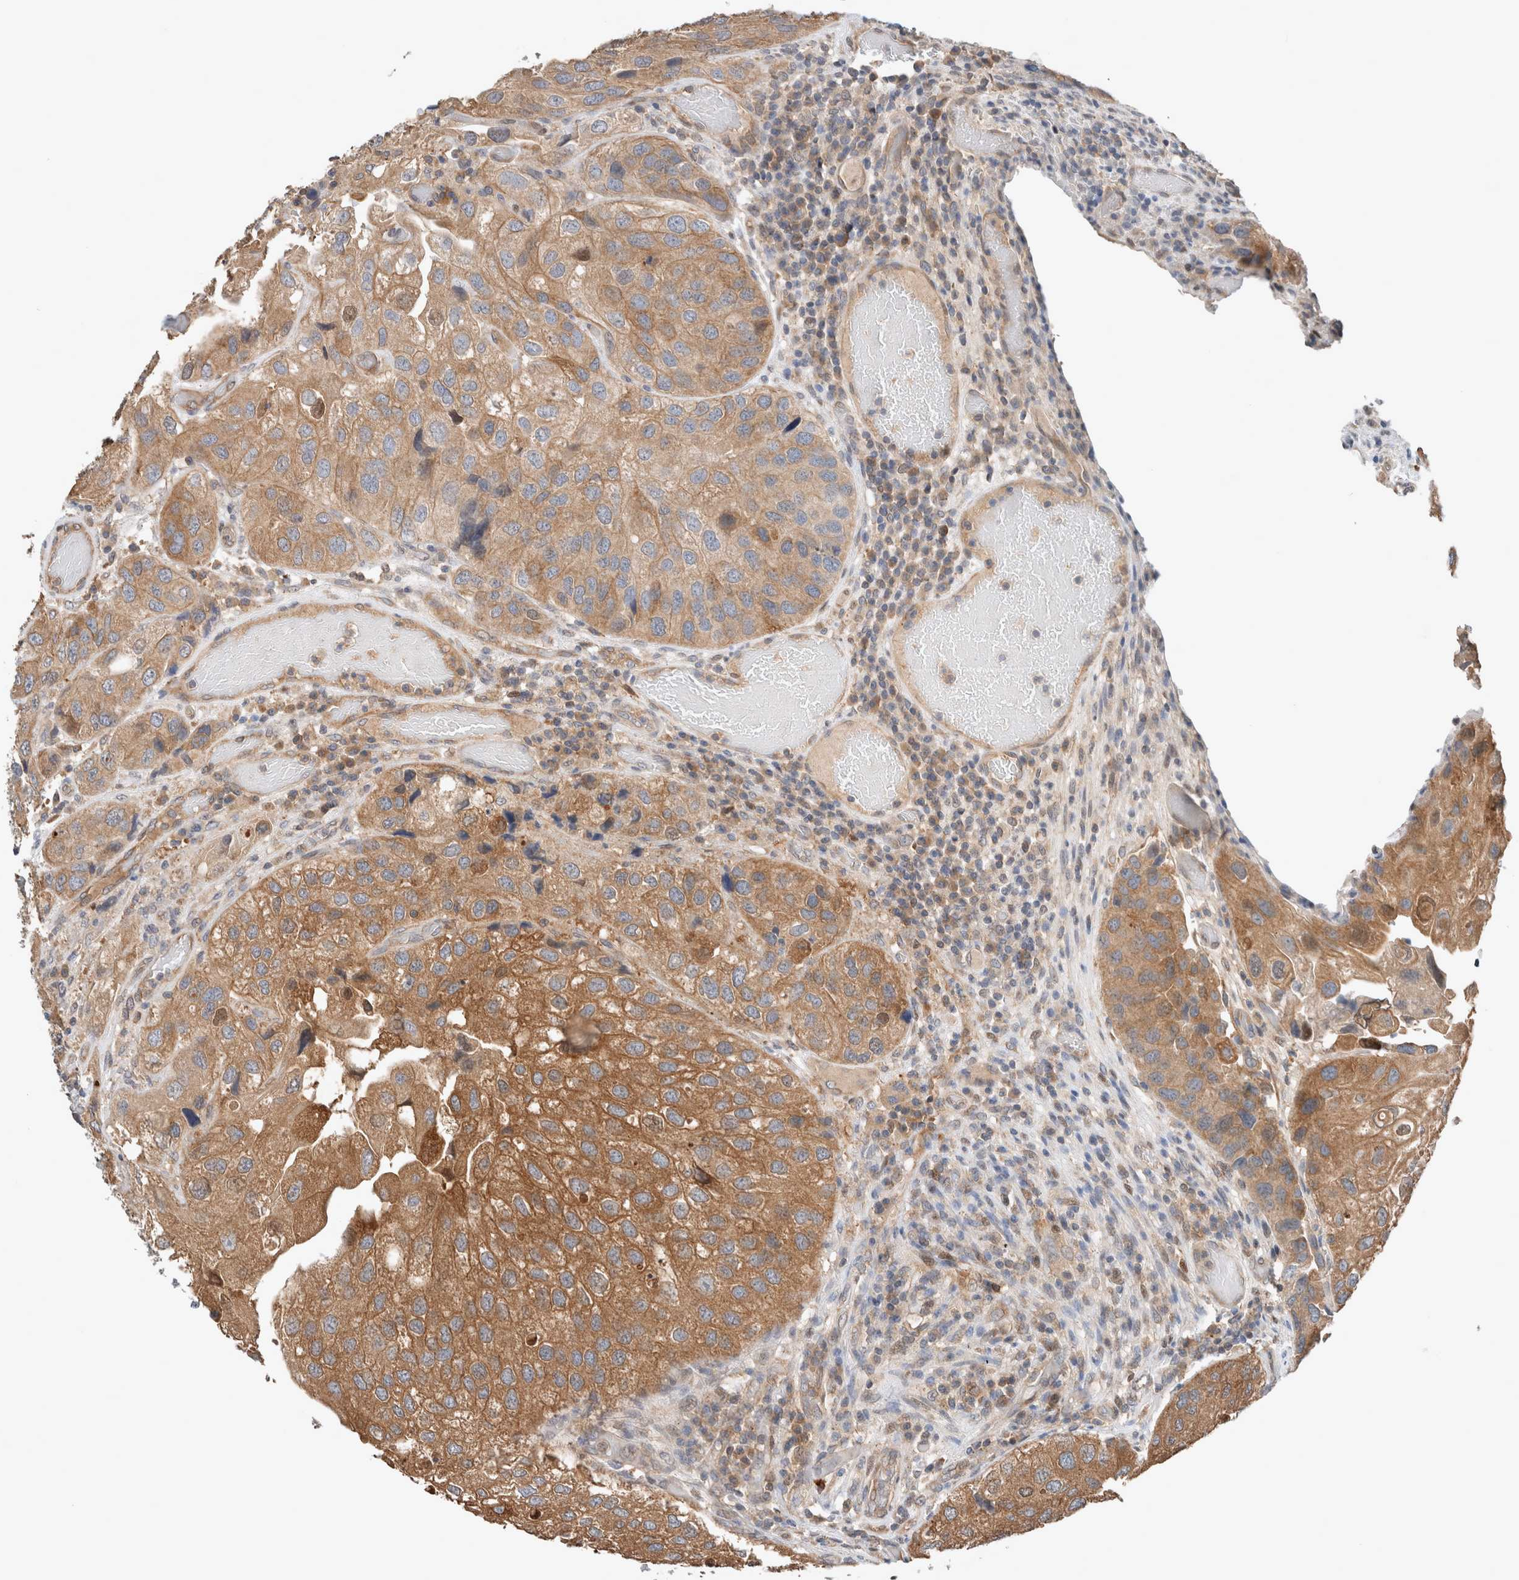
{"staining": {"intensity": "moderate", "quantity": ">75%", "location": "cytoplasmic/membranous"}, "tissue": "urothelial cancer", "cell_type": "Tumor cells", "image_type": "cancer", "snomed": [{"axis": "morphology", "description": "Urothelial carcinoma, High grade"}, {"axis": "topography", "description": "Urinary bladder"}], "caption": "The histopathology image displays staining of urothelial carcinoma (high-grade), revealing moderate cytoplasmic/membranous protein expression (brown color) within tumor cells.", "gene": "XPNPEP1", "patient": {"sex": "female", "age": 64}}